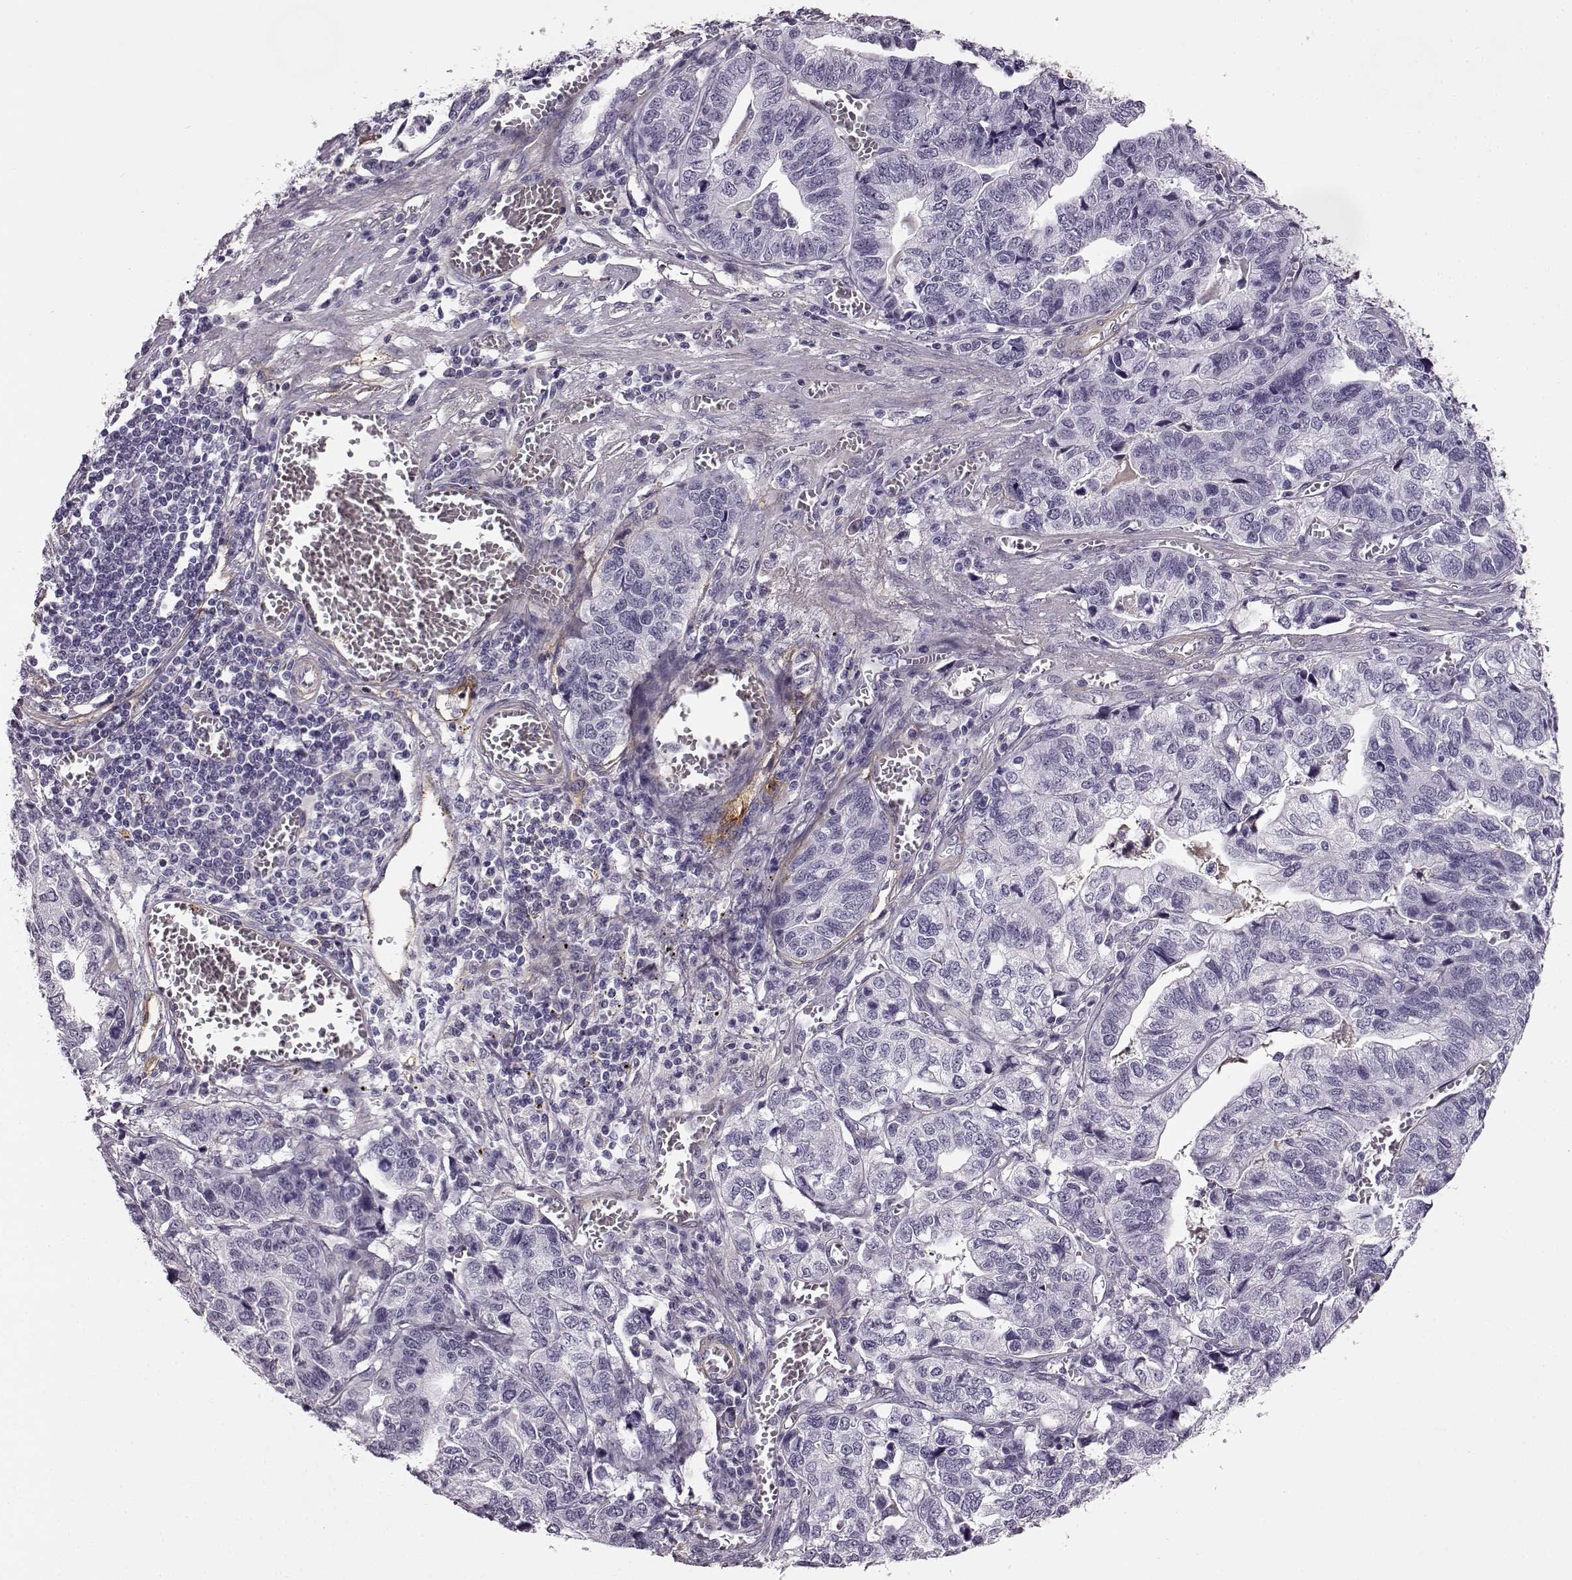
{"staining": {"intensity": "negative", "quantity": "none", "location": "none"}, "tissue": "stomach cancer", "cell_type": "Tumor cells", "image_type": "cancer", "snomed": [{"axis": "morphology", "description": "Adenocarcinoma, NOS"}, {"axis": "topography", "description": "Stomach, upper"}], "caption": "This is an immunohistochemistry image of stomach adenocarcinoma. There is no expression in tumor cells.", "gene": "TRIM69", "patient": {"sex": "female", "age": 67}}